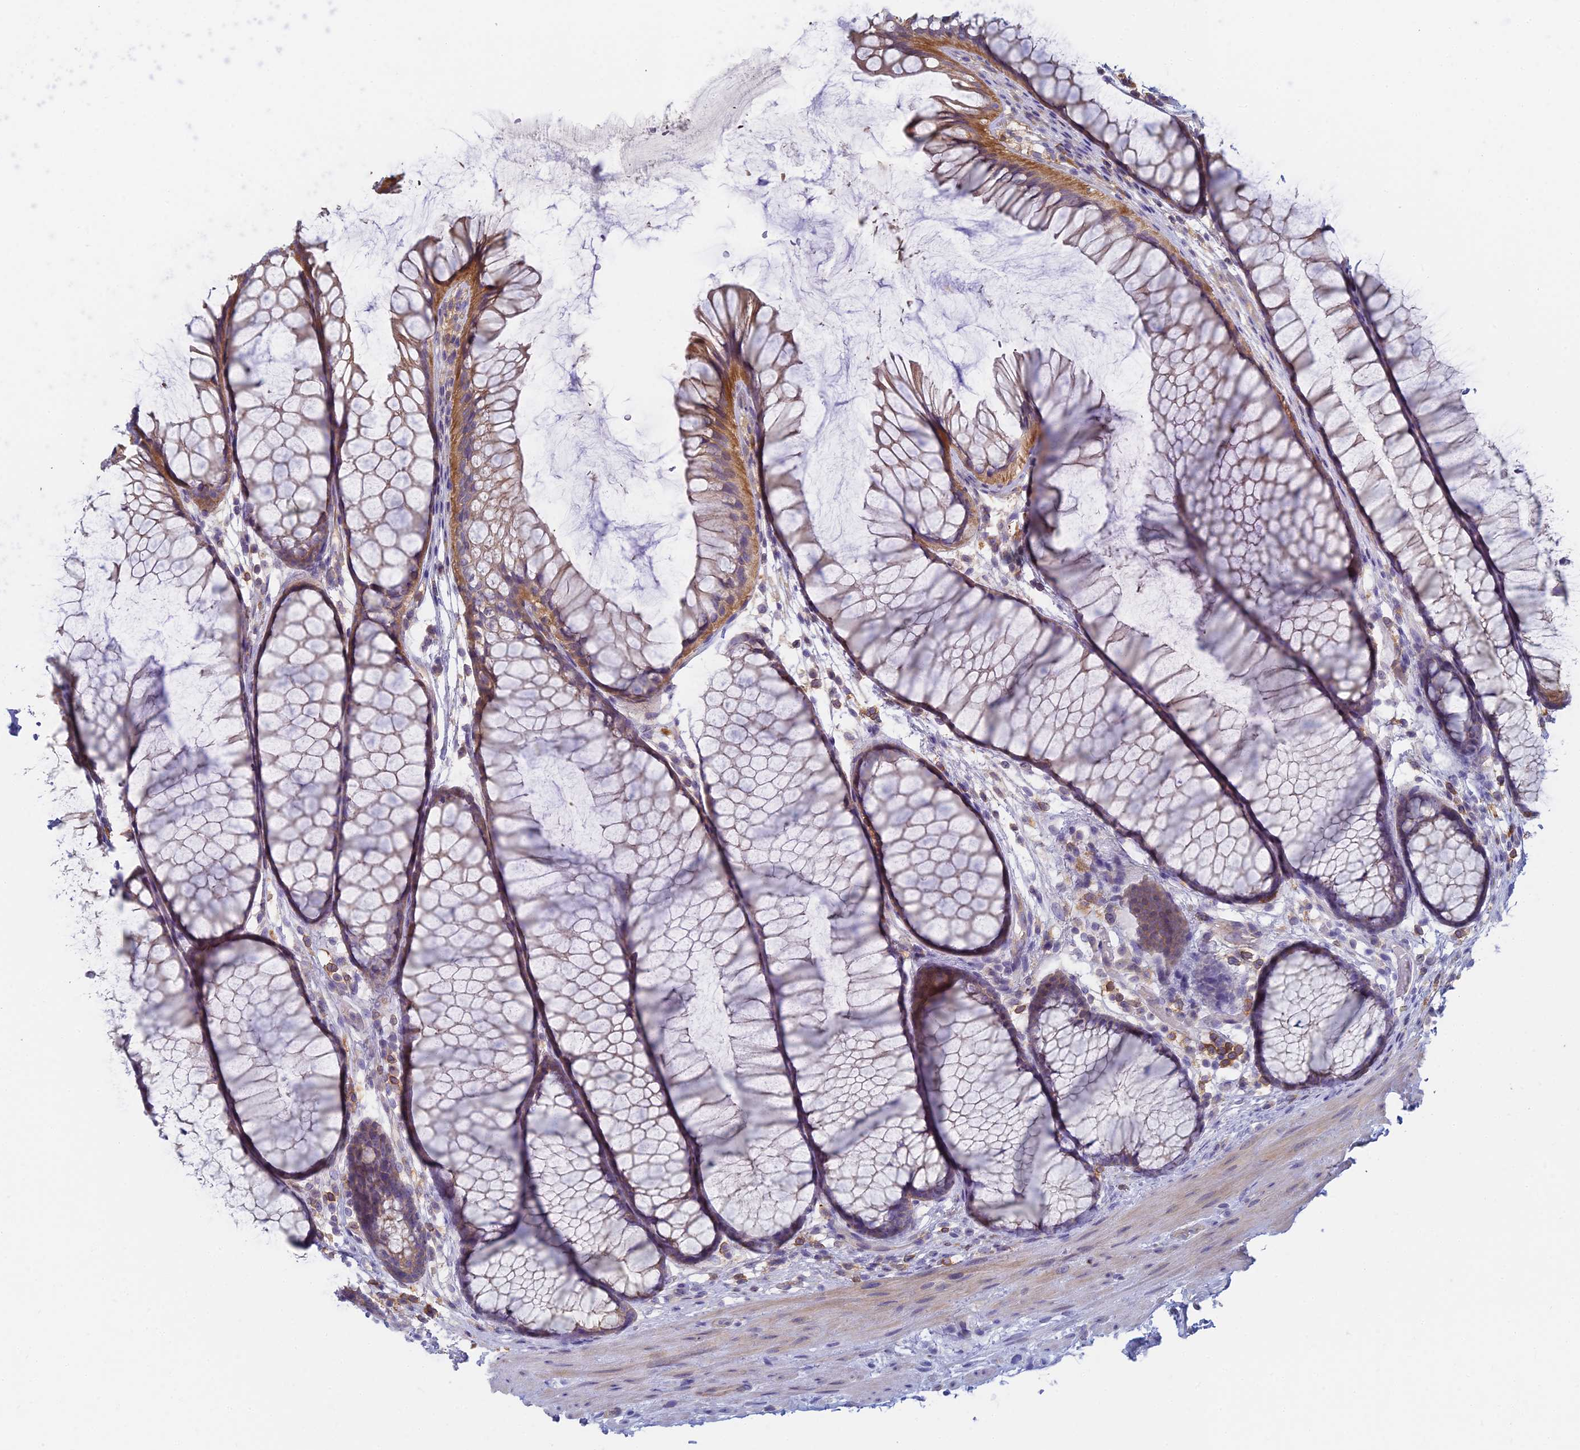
{"staining": {"intensity": "negative", "quantity": "none", "location": "none"}, "tissue": "colon", "cell_type": "Endothelial cells", "image_type": "normal", "snomed": [{"axis": "morphology", "description": "Normal tissue, NOS"}, {"axis": "topography", "description": "Colon"}], "caption": "A high-resolution micrograph shows immunohistochemistry (IHC) staining of benign colon, which demonstrates no significant expression in endothelial cells. (Immunohistochemistry (ihc), brightfield microscopy, high magnification).", "gene": "STRN4", "patient": {"sex": "female", "age": 82}}